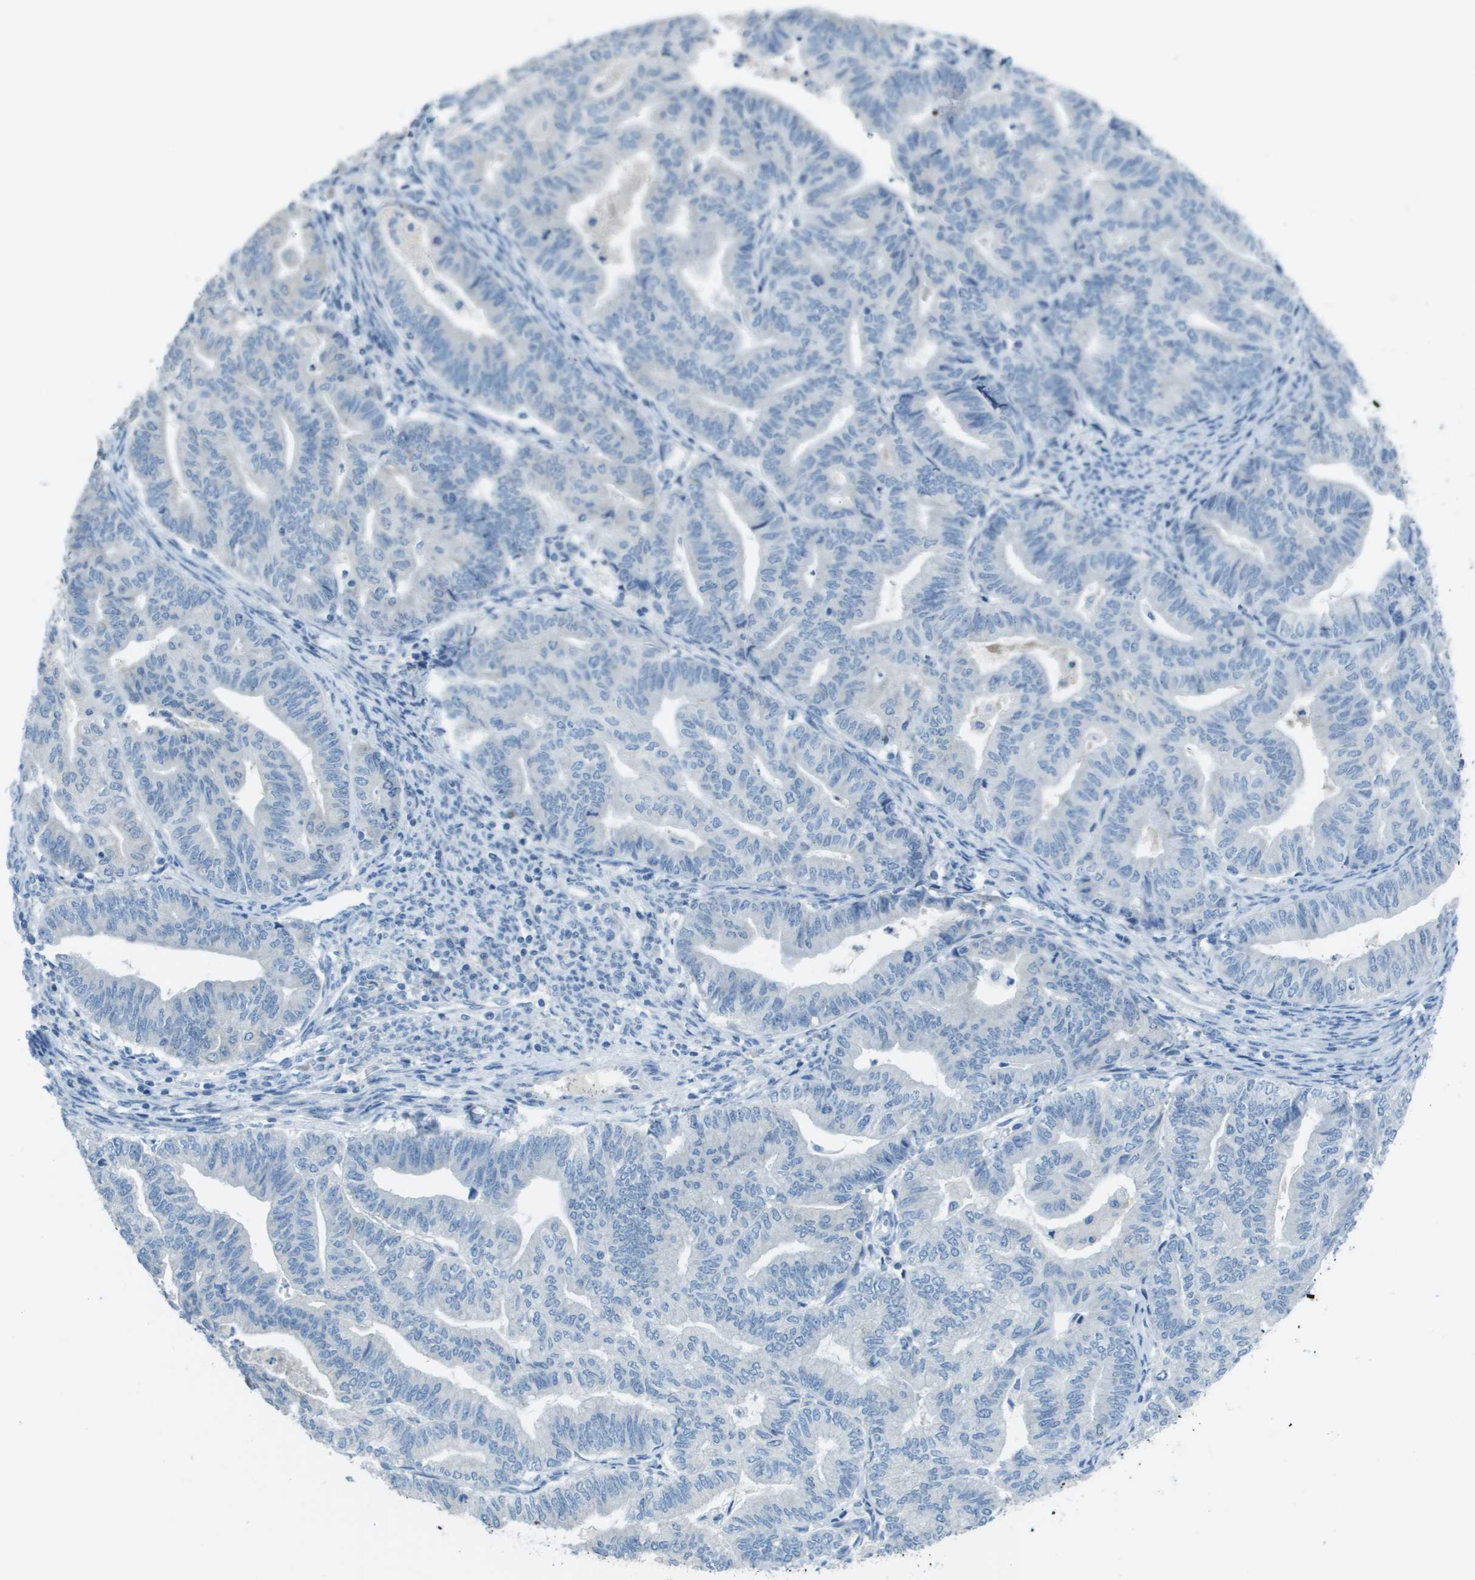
{"staining": {"intensity": "negative", "quantity": "none", "location": "none"}, "tissue": "endometrial cancer", "cell_type": "Tumor cells", "image_type": "cancer", "snomed": [{"axis": "morphology", "description": "Adenocarcinoma, NOS"}, {"axis": "topography", "description": "Endometrium"}], "caption": "IHC image of endometrial adenocarcinoma stained for a protein (brown), which demonstrates no positivity in tumor cells. (Stains: DAB (3,3'-diaminobenzidine) IHC with hematoxylin counter stain, Microscopy: brightfield microscopy at high magnification).", "gene": "PTGDR2", "patient": {"sex": "female", "age": 79}}